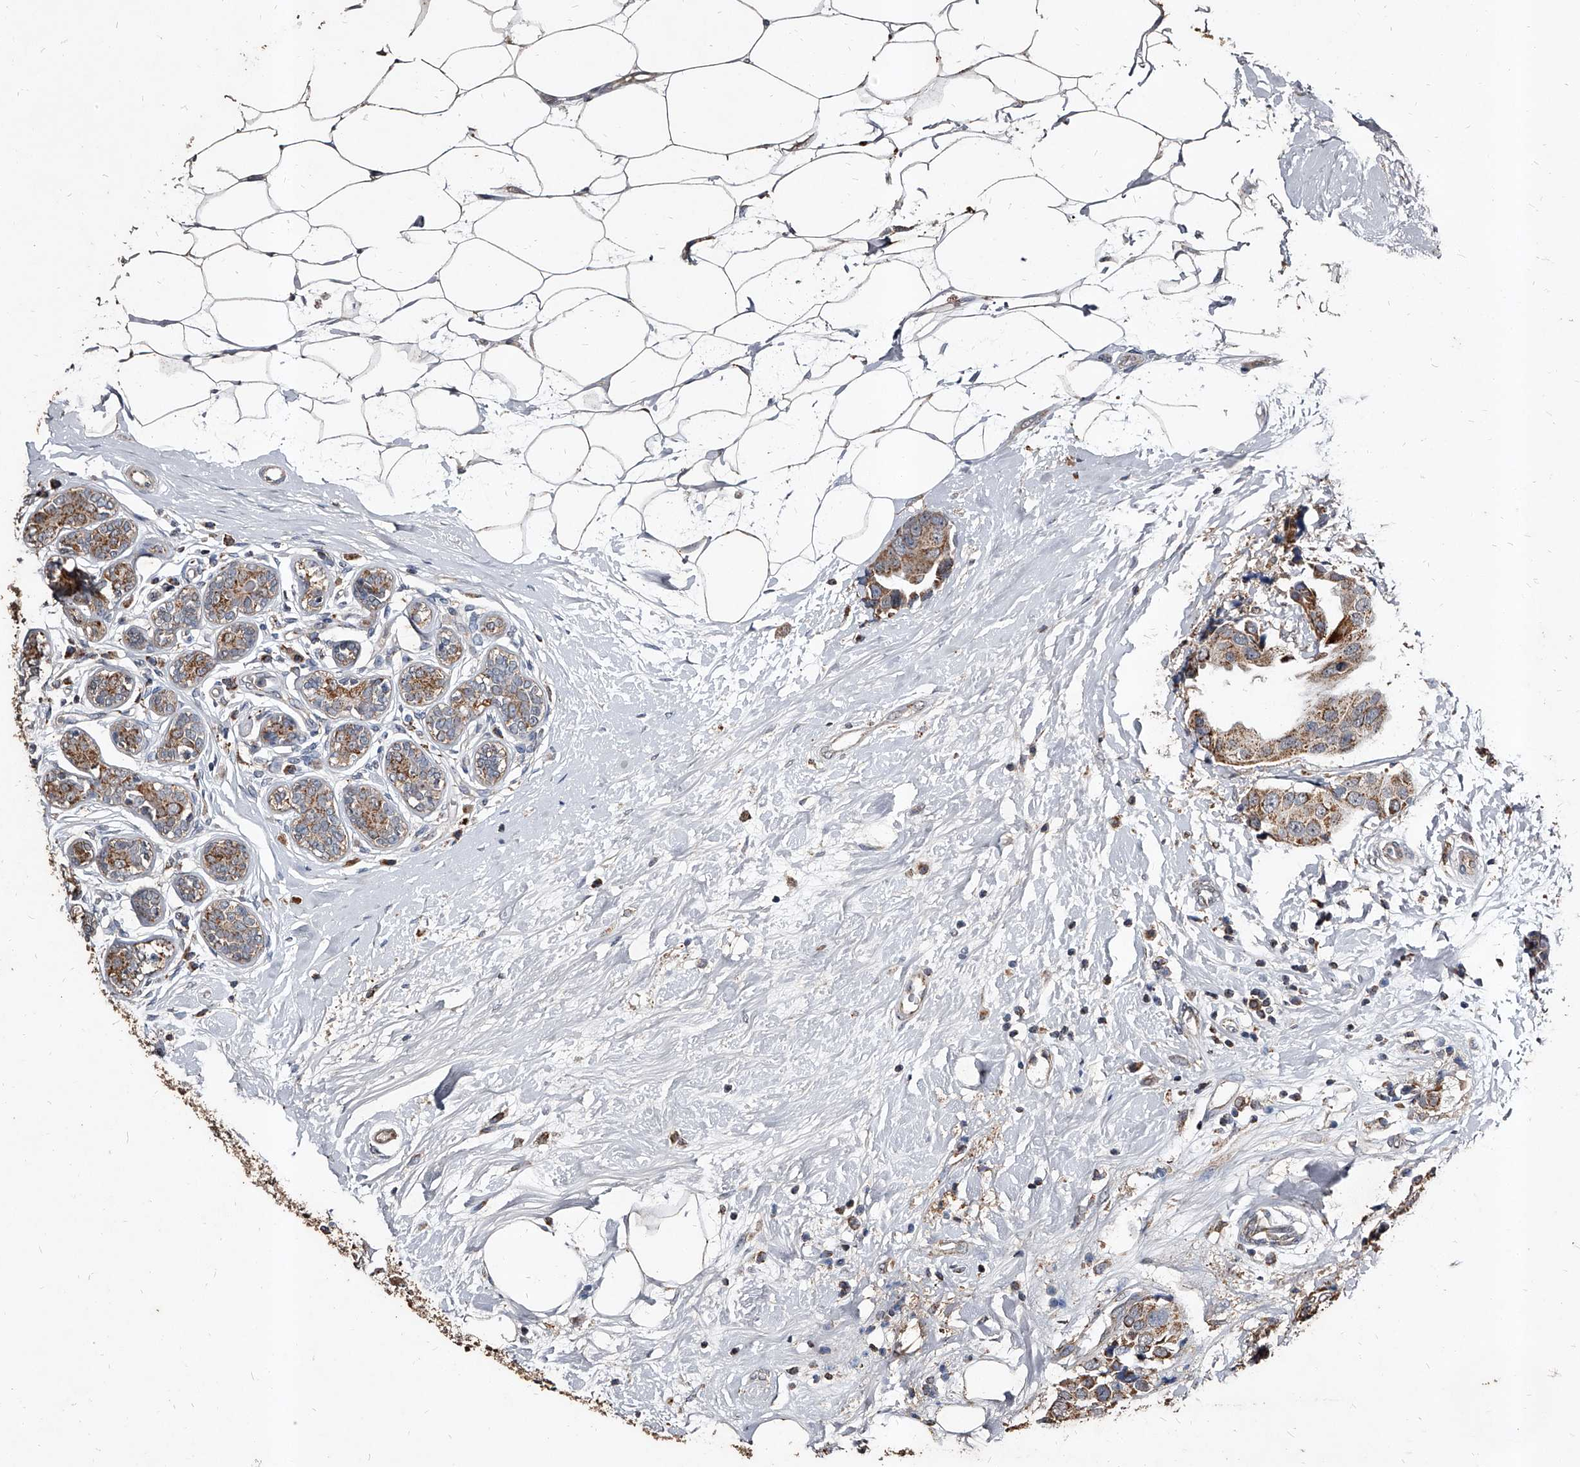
{"staining": {"intensity": "moderate", "quantity": ">75%", "location": "cytoplasmic/membranous"}, "tissue": "breast cancer", "cell_type": "Tumor cells", "image_type": "cancer", "snomed": [{"axis": "morphology", "description": "Normal tissue, NOS"}, {"axis": "morphology", "description": "Duct carcinoma"}, {"axis": "topography", "description": "Breast"}], "caption": "IHC histopathology image of neoplastic tissue: human breast cancer stained using immunohistochemistry exhibits medium levels of moderate protein expression localized specifically in the cytoplasmic/membranous of tumor cells, appearing as a cytoplasmic/membranous brown color.", "gene": "GPR183", "patient": {"sex": "female", "age": 39}}